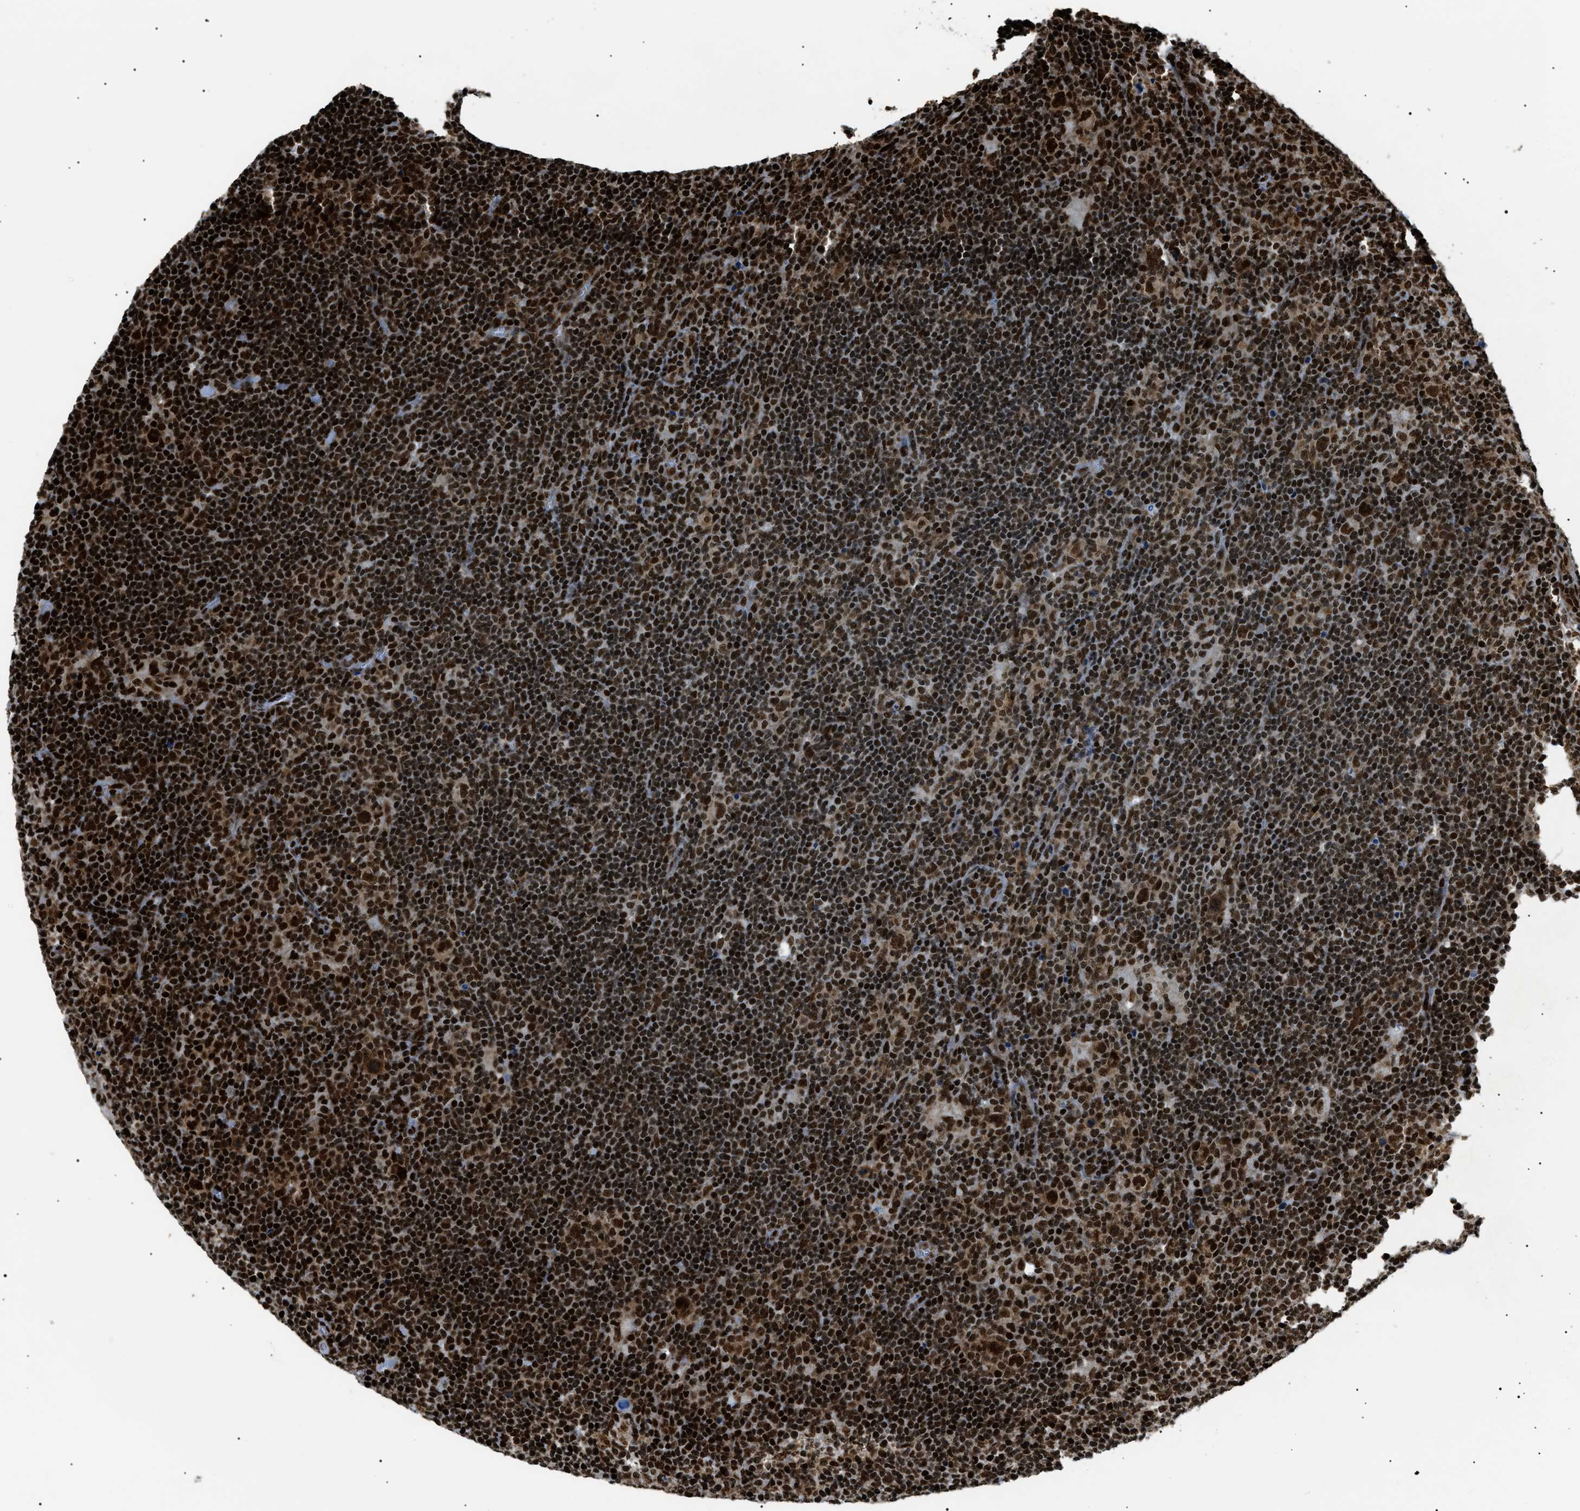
{"staining": {"intensity": "strong", "quantity": ">75%", "location": "nuclear"}, "tissue": "lymphoma", "cell_type": "Tumor cells", "image_type": "cancer", "snomed": [{"axis": "morphology", "description": "Hodgkin's disease, NOS"}, {"axis": "topography", "description": "Lymph node"}], "caption": "A brown stain highlights strong nuclear staining of a protein in lymphoma tumor cells. (Stains: DAB in brown, nuclei in blue, Microscopy: brightfield microscopy at high magnification).", "gene": "HNRNPK", "patient": {"sex": "female", "age": 57}}